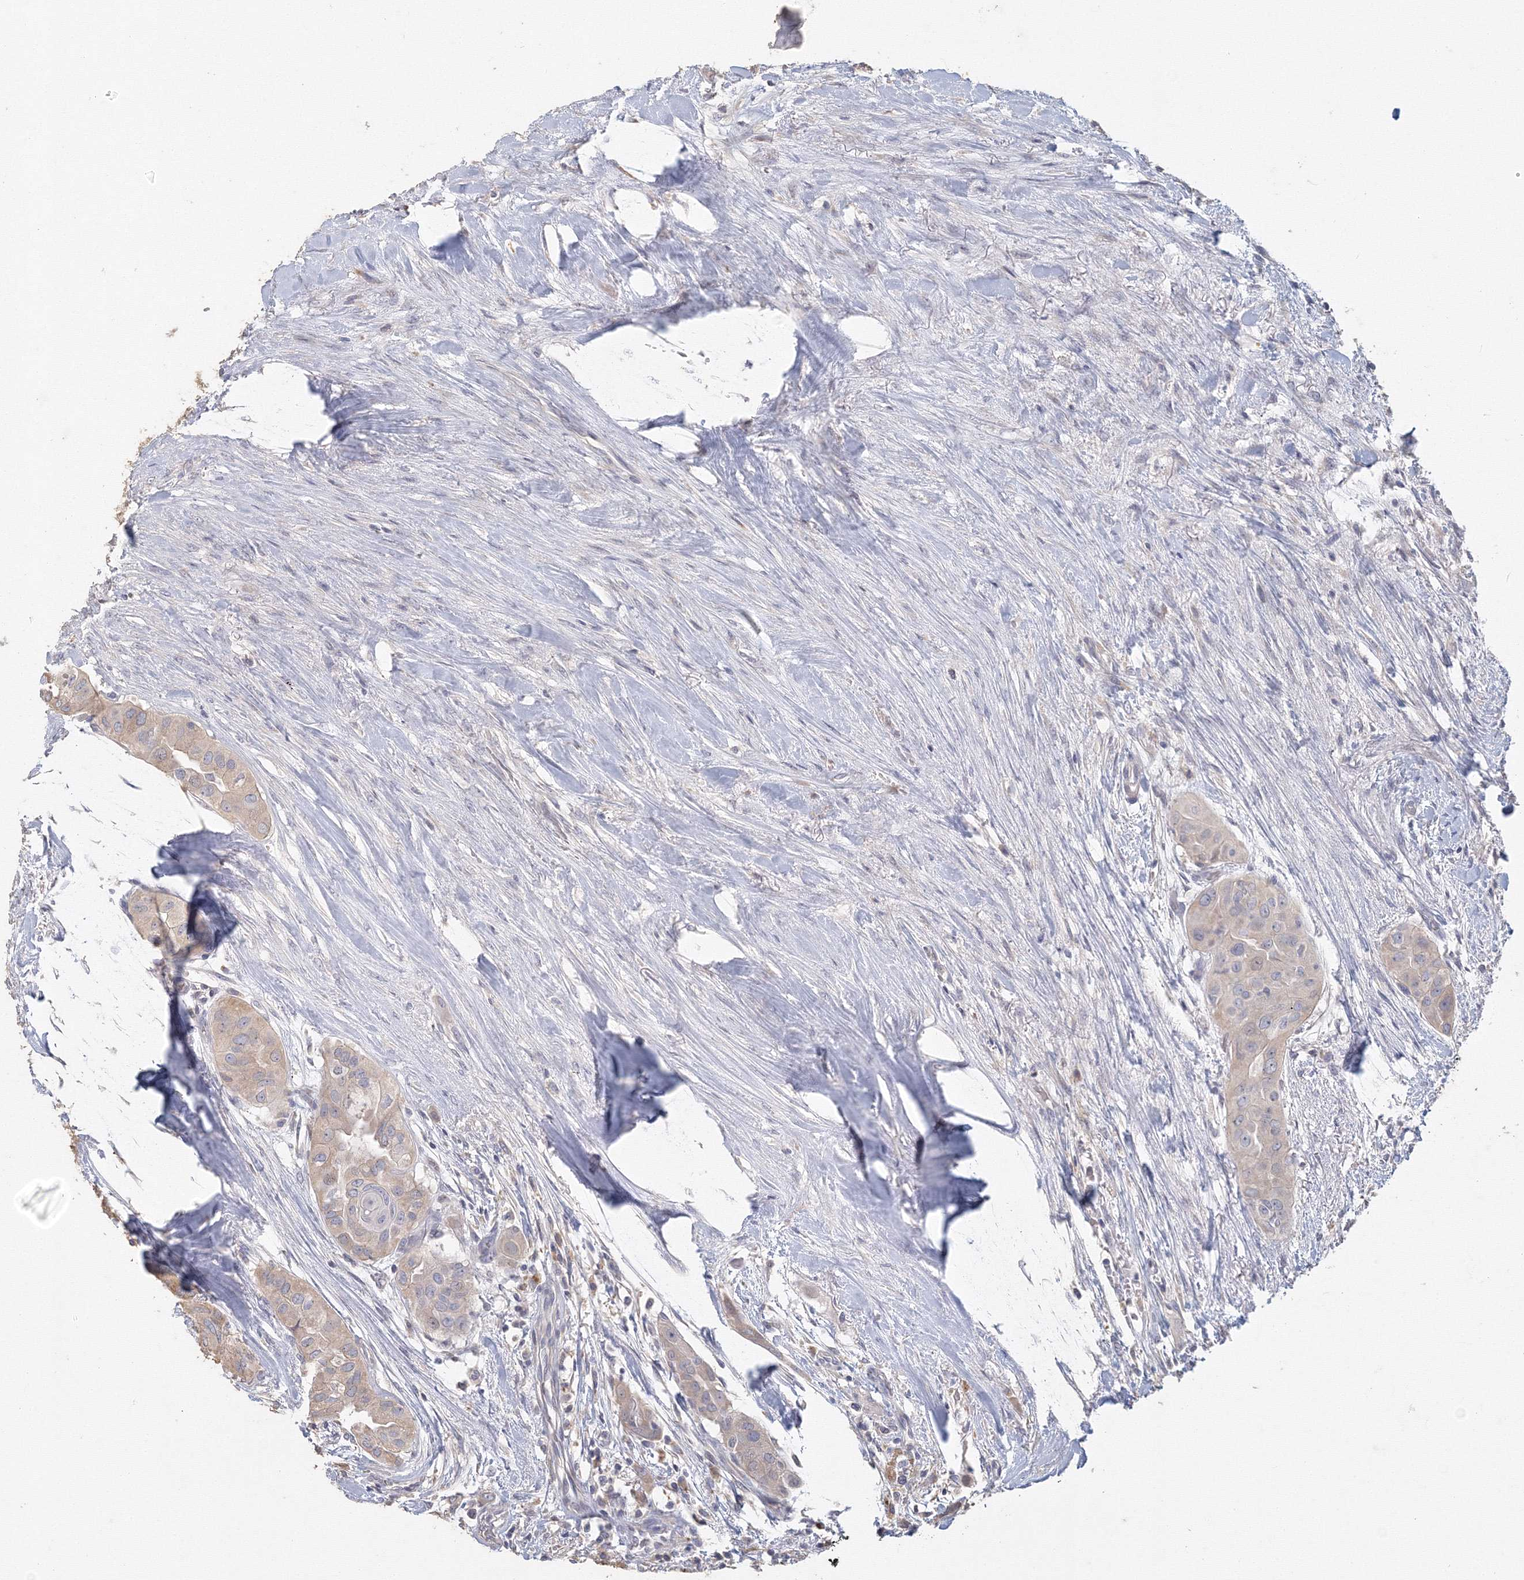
{"staining": {"intensity": "weak", "quantity": ">75%", "location": "cytoplasmic/membranous"}, "tissue": "thyroid cancer", "cell_type": "Tumor cells", "image_type": "cancer", "snomed": [{"axis": "morphology", "description": "Papillary adenocarcinoma, NOS"}, {"axis": "topography", "description": "Thyroid gland"}], "caption": "Immunohistochemical staining of thyroid cancer (papillary adenocarcinoma) reveals weak cytoplasmic/membranous protein positivity in approximately >75% of tumor cells. (DAB (3,3'-diaminobenzidine) IHC with brightfield microscopy, high magnification).", "gene": "TACC2", "patient": {"sex": "female", "age": 59}}